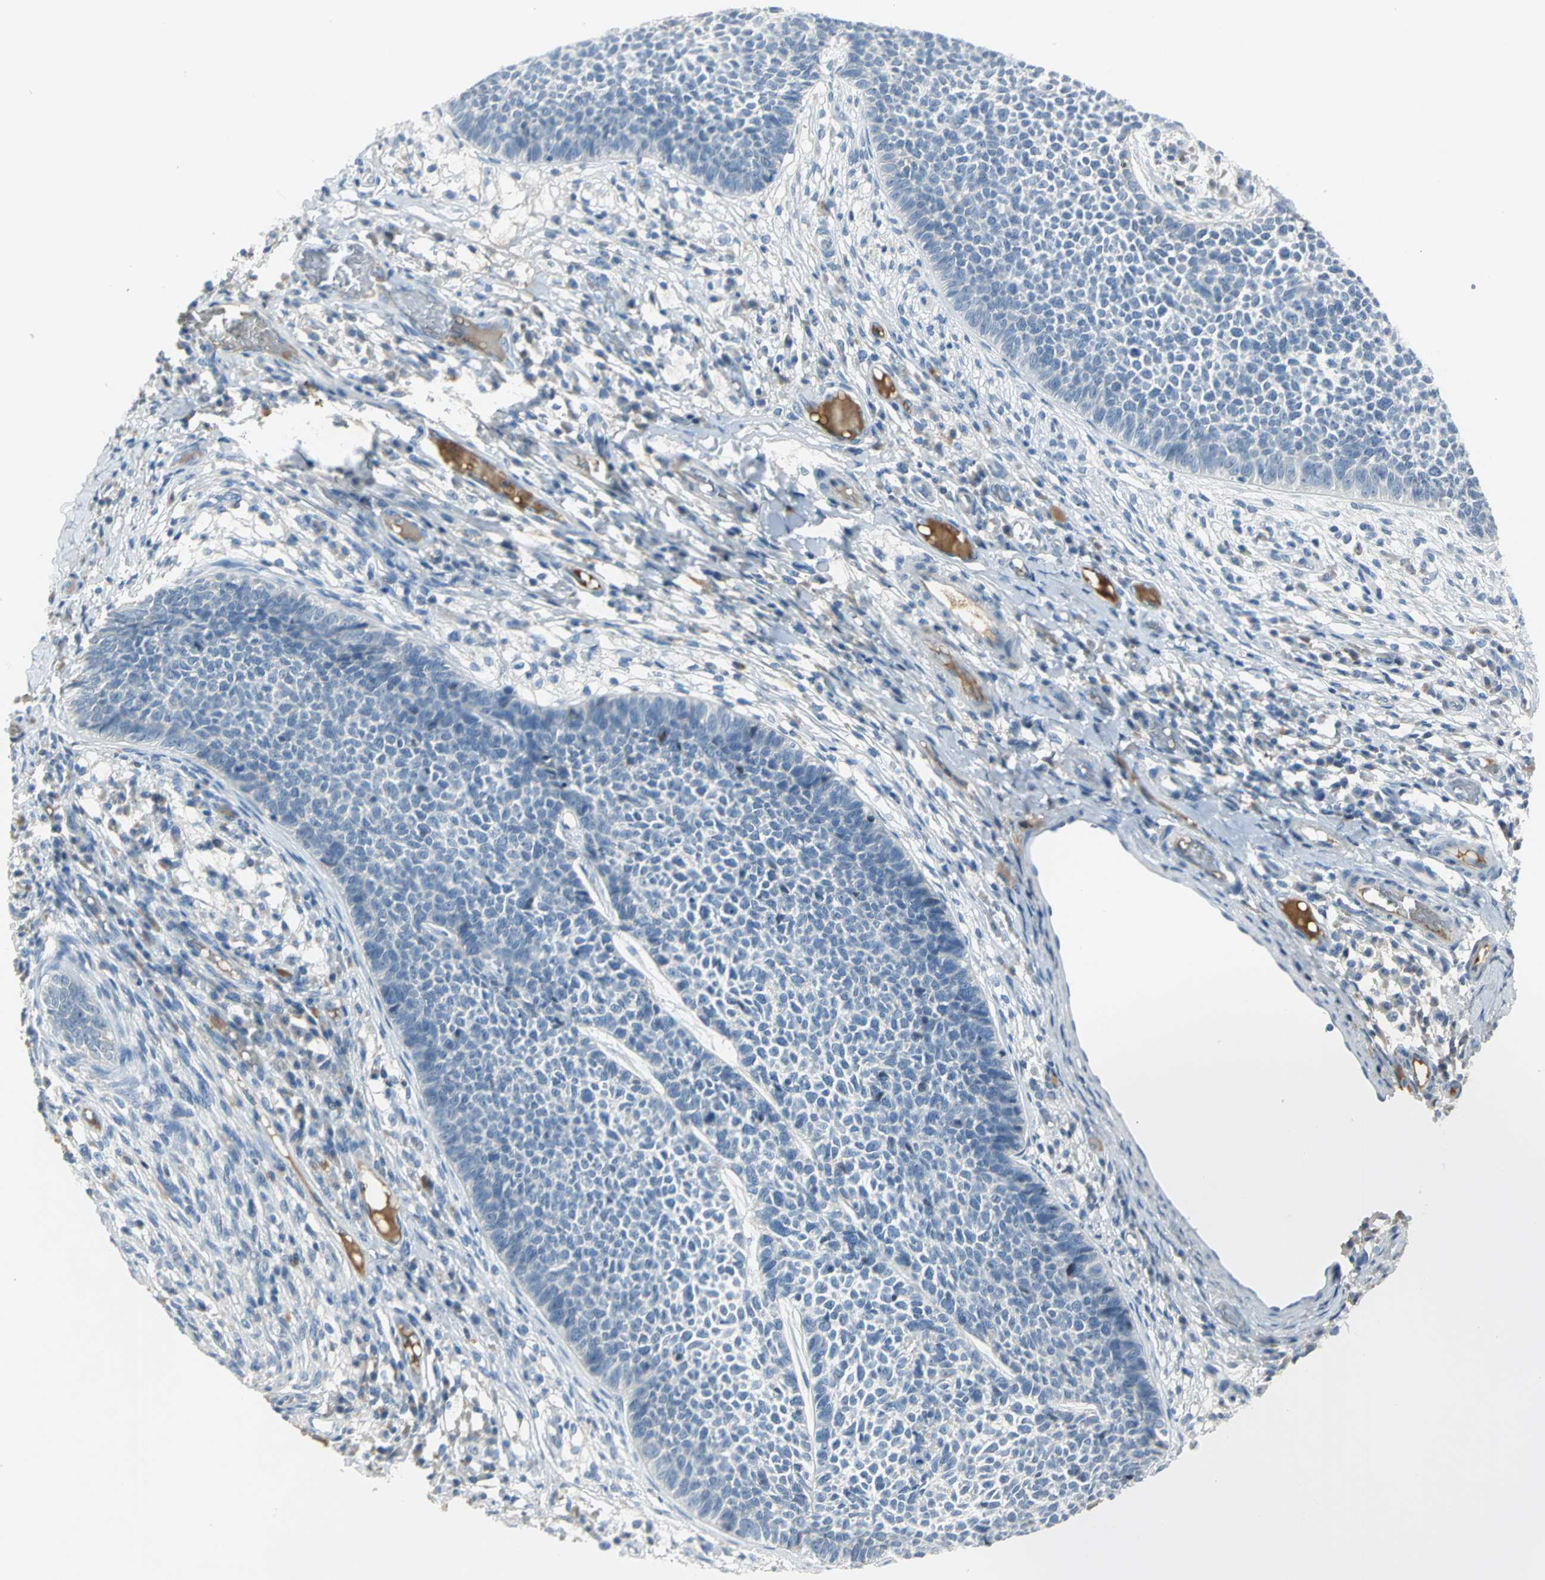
{"staining": {"intensity": "negative", "quantity": "none", "location": "none"}, "tissue": "skin cancer", "cell_type": "Tumor cells", "image_type": "cancer", "snomed": [{"axis": "morphology", "description": "Basal cell carcinoma"}, {"axis": "topography", "description": "Skin"}], "caption": "There is no significant staining in tumor cells of skin cancer. (DAB (3,3'-diaminobenzidine) IHC, high magnification).", "gene": "ZIC1", "patient": {"sex": "female", "age": 84}}